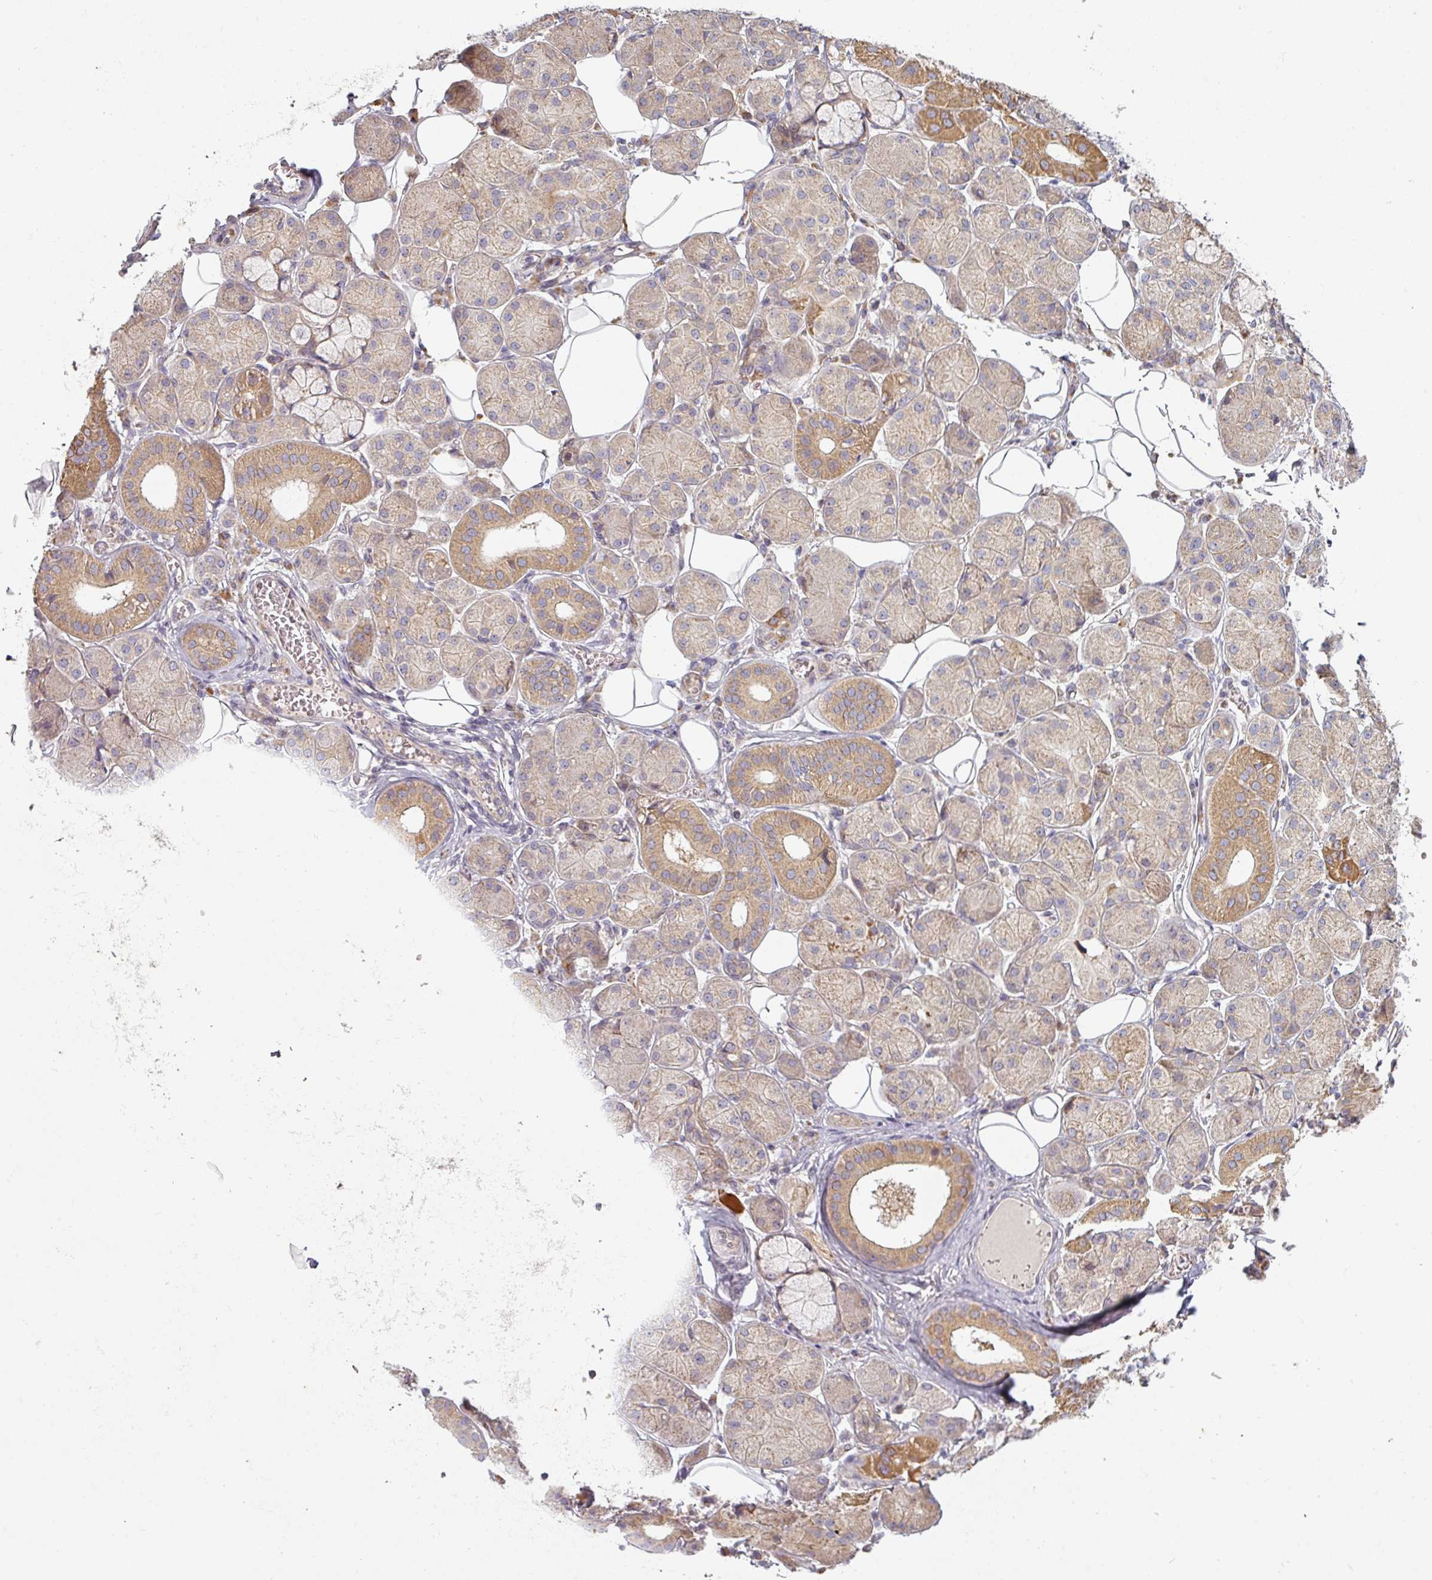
{"staining": {"intensity": "moderate", "quantity": "25%-75%", "location": "cytoplasmic/membranous"}, "tissue": "salivary gland", "cell_type": "Glandular cells", "image_type": "normal", "snomed": [{"axis": "morphology", "description": "Squamous cell carcinoma, NOS"}, {"axis": "topography", "description": "Skin"}, {"axis": "topography", "description": "Head-Neck"}], "caption": "Immunohistochemistry (DAB (3,3'-diaminobenzidine)) staining of benign human salivary gland shows moderate cytoplasmic/membranous protein expression in approximately 25%-75% of glandular cells.", "gene": "PLEKHJ1", "patient": {"sex": "male", "age": 80}}